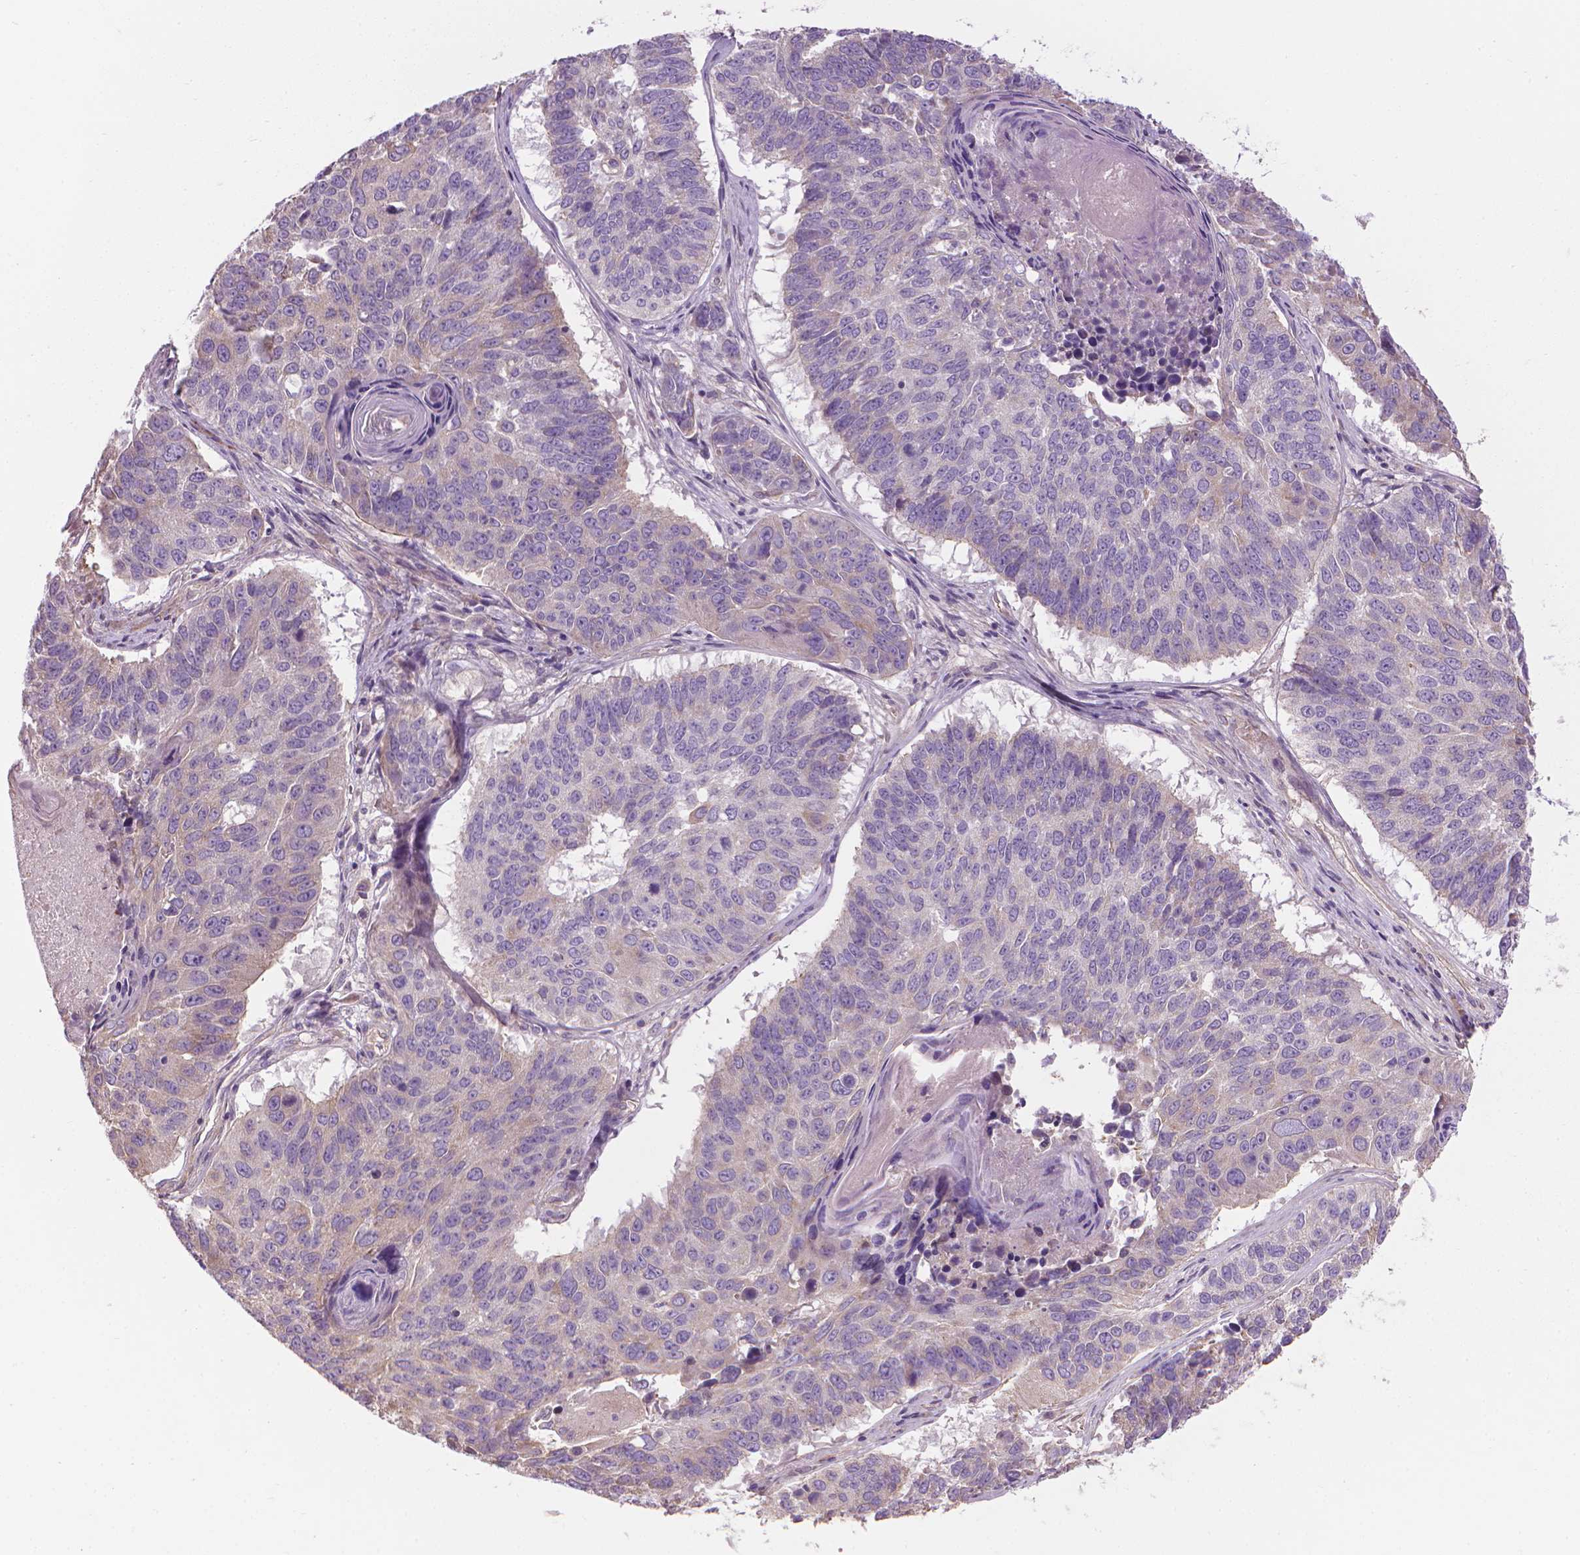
{"staining": {"intensity": "weak", "quantity": "<25%", "location": "cytoplasmic/membranous"}, "tissue": "lung cancer", "cell_type": "Tumor cells", "image_type": "cancer", "snomed": [{"axis": "morphology", "description": "Squamous cell carcinoma, NOS"}, {"axis": "topography", "description": "Lung"}], "caption": "Immunohistochemistry (IHC) of squamous cell carcinoma (lung) displays no expression in tumor cells.", "gene": "RIIAD1", "patient": {"sex": "male", "age": 73}}